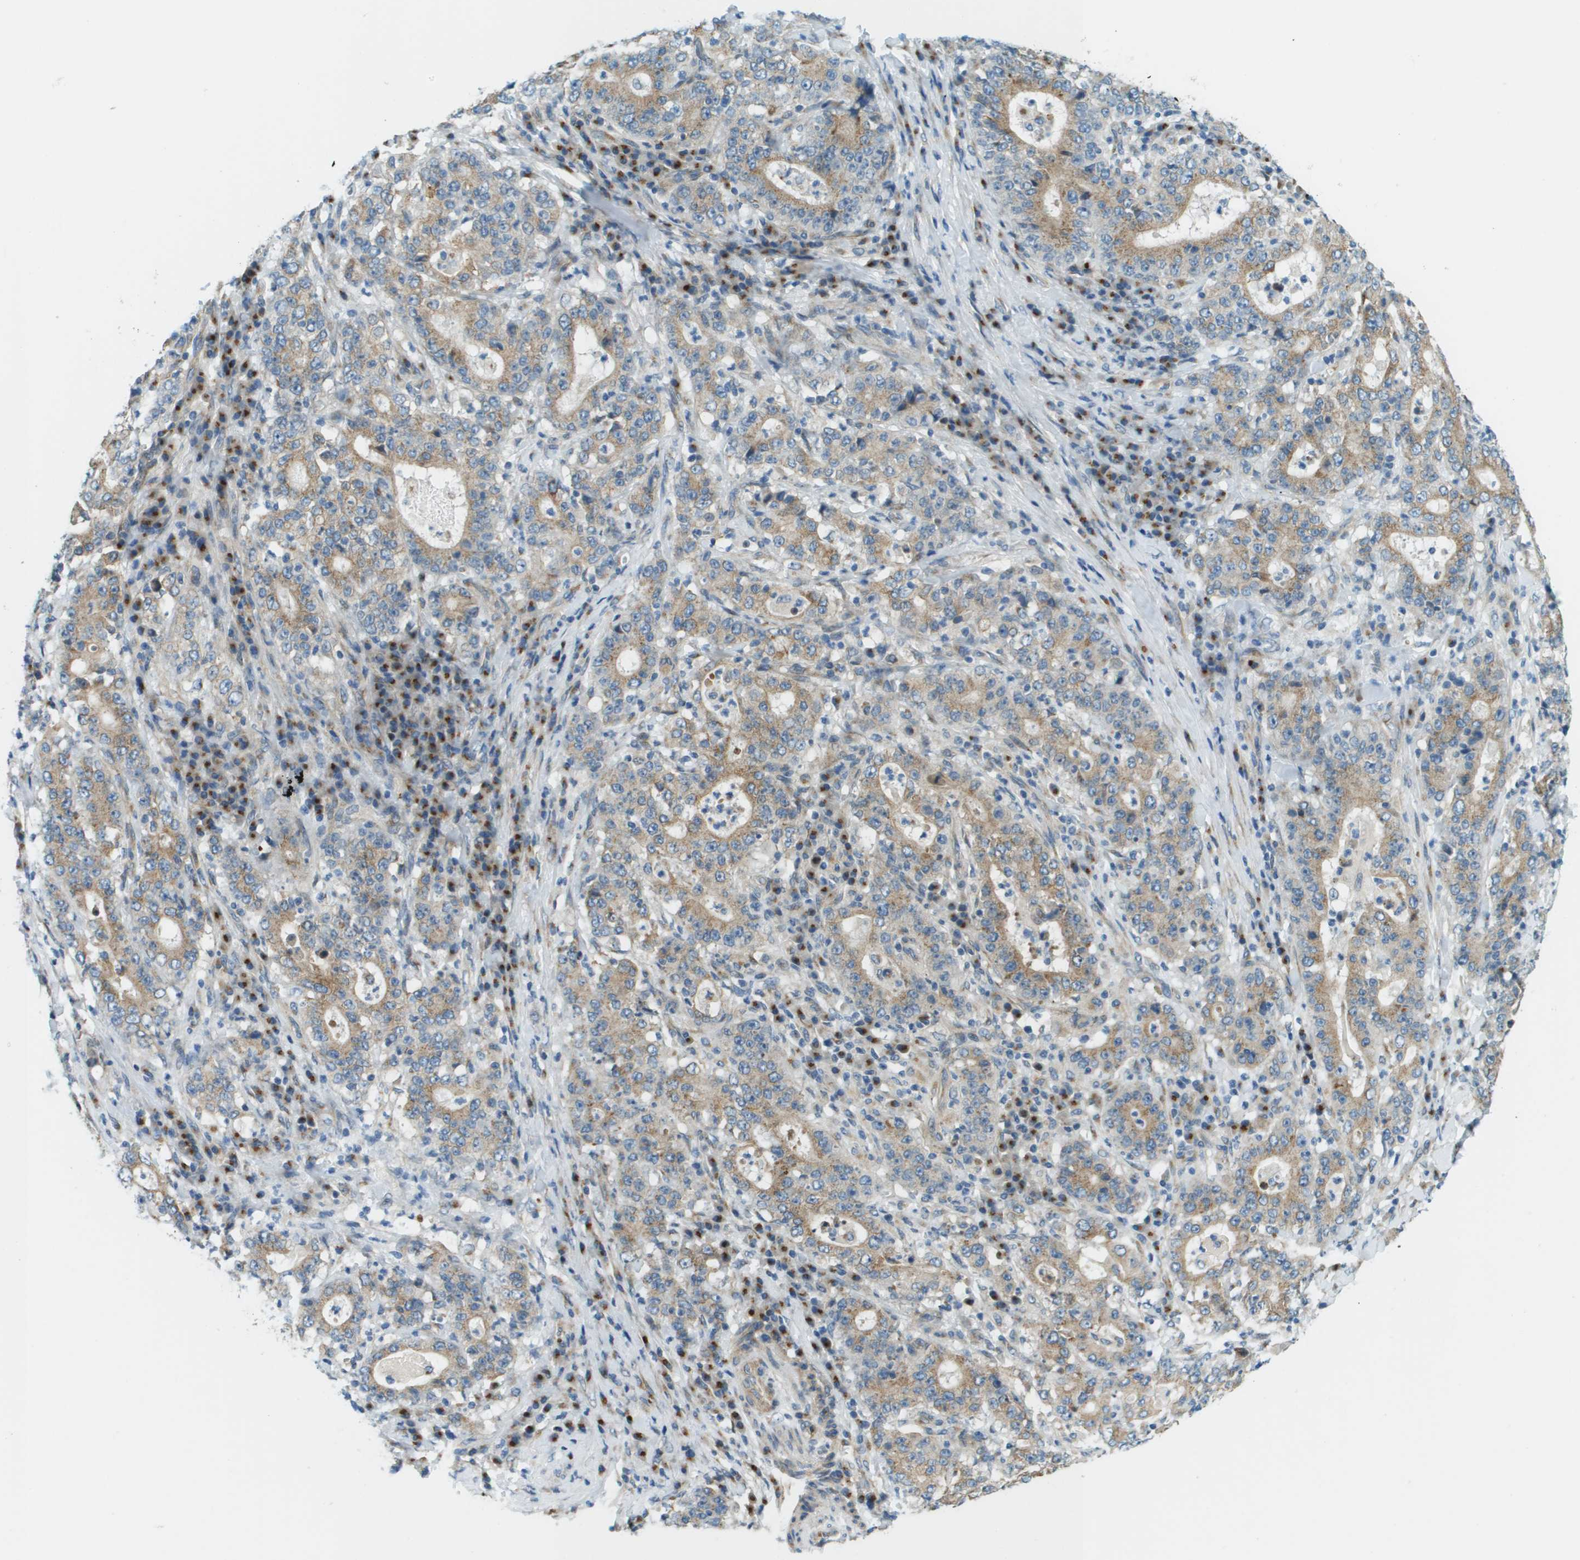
{"staining": {"intensity": "moderate", "quantity": ">75%", "location": "cytoplasmic/membranous"}, "tissue": "stomach cancer", "cell_type": "Tumor cells", "image_type": "cancer", "snomed": [{"axis": "morphology", "description": "Normal tissue, NOS"}, {"axis": "morphology", "description": "Adenocarcinoma, NOS"}, {"axis": "topography", "description": "Stomach, upper"}, {"axis": "topography", "description": "Stomach"}], "caption": "Immunohistochemistry (DAB) staining of human adenocarcinoma (stomach) demonstrates moderate cytoplasmic/membranous protein staining in about >75% of tumor cells.", "gene": "ACBD3", "patient": {"sex": "male", "age": 59}}